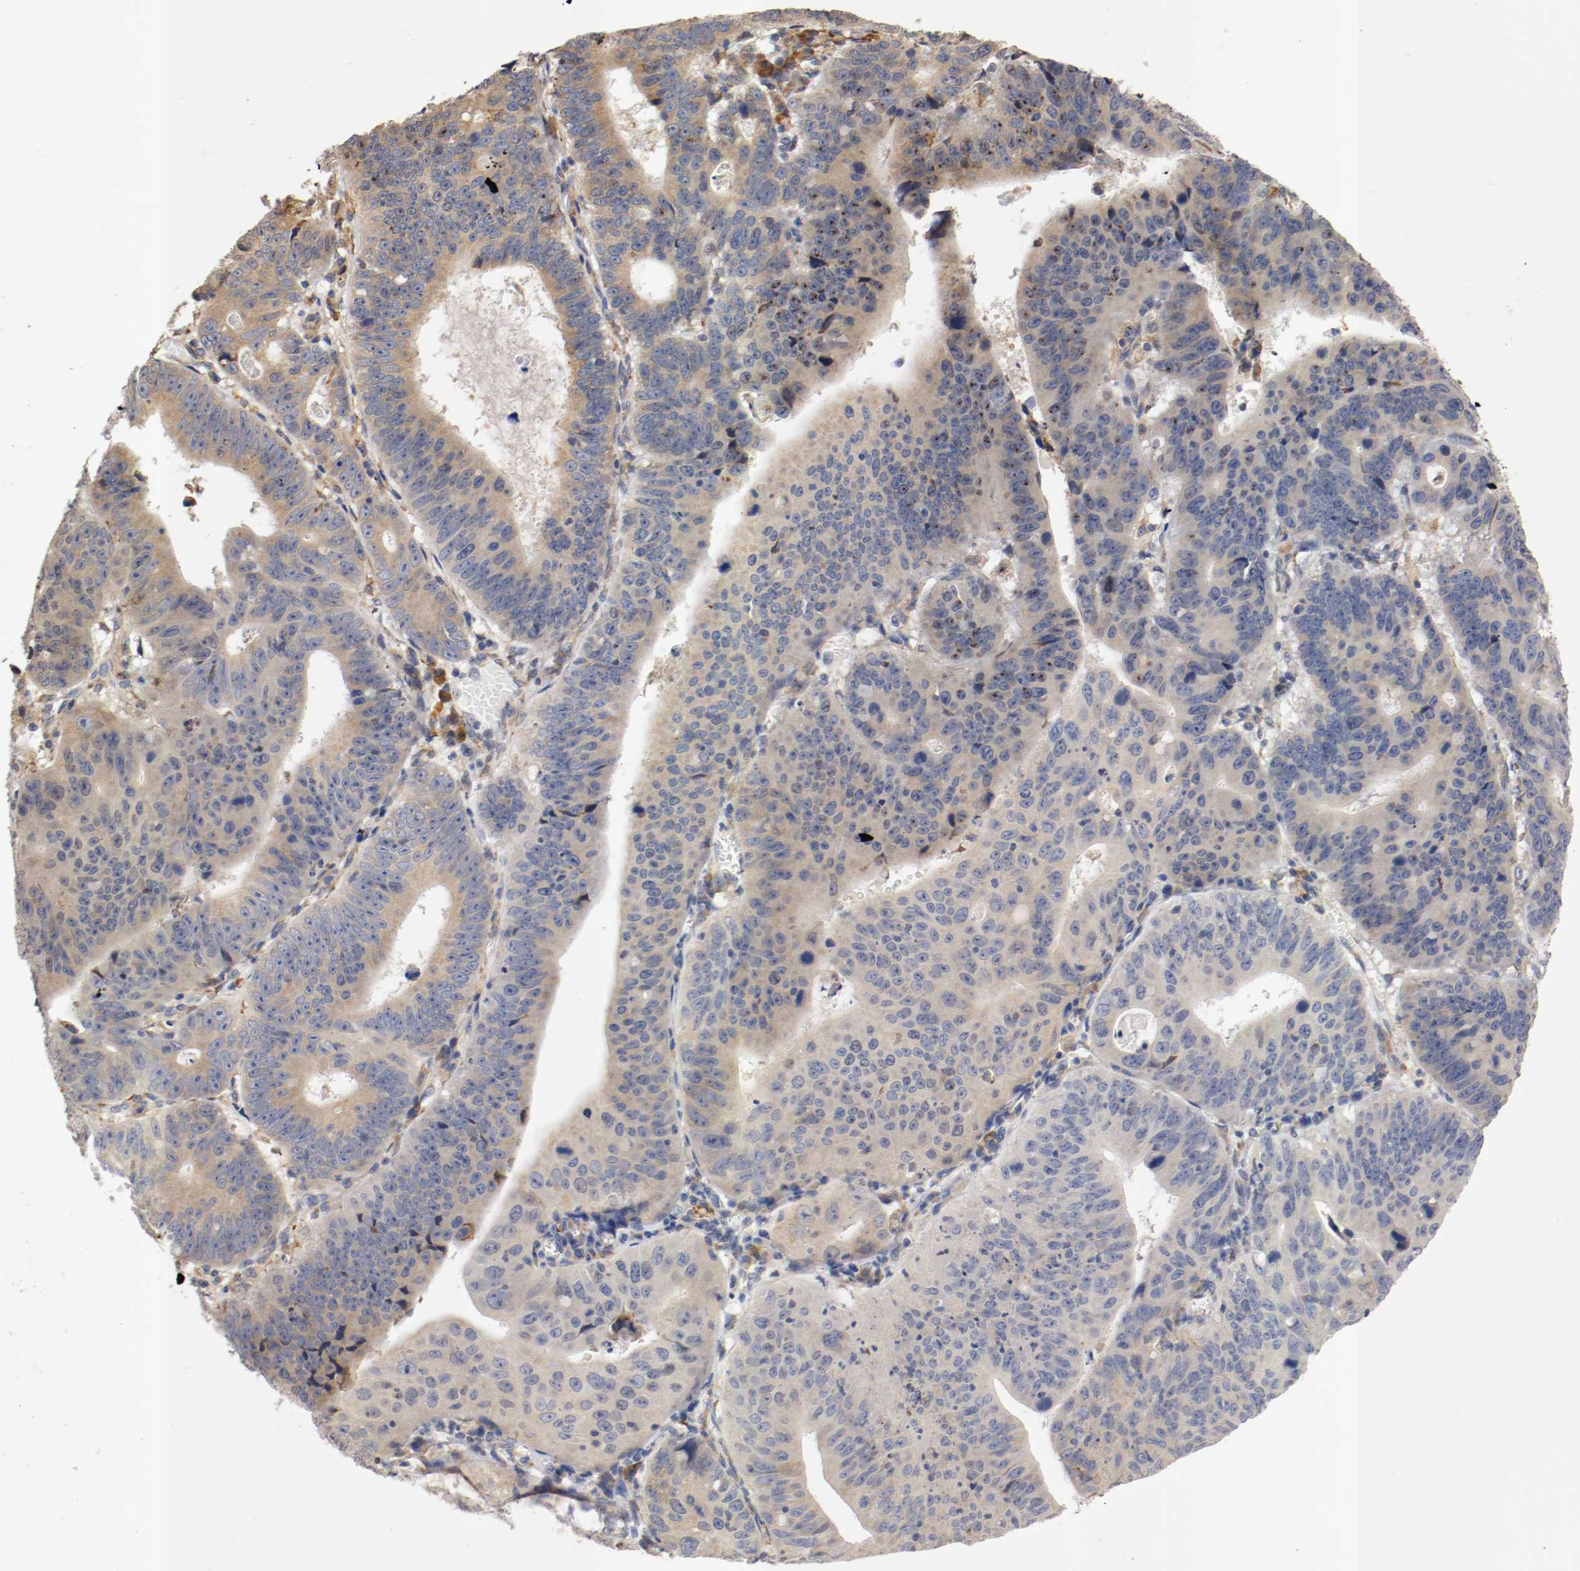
{"staining": {"intensity": "moderate", "quantity": ">75%", "location": "cytoplasmic/membranous"}, "tissue": "stomach cancer", "cell_type": "Tumor cells", "image_type": "cancer", "snomed": [{"axis": "morphology", "description": "Adenocarcinoma, NOS"}, {"axis": "topography", "description": "Stomach"}], "caption": "Tumor cells display medium levels of moderate cytoplasmic/membranous staining in about >75% of cells in human stomach cancer (adenocarcinoma).", "gene": "TNFSF13", "patient": {"sex": "male", "age": 59}}